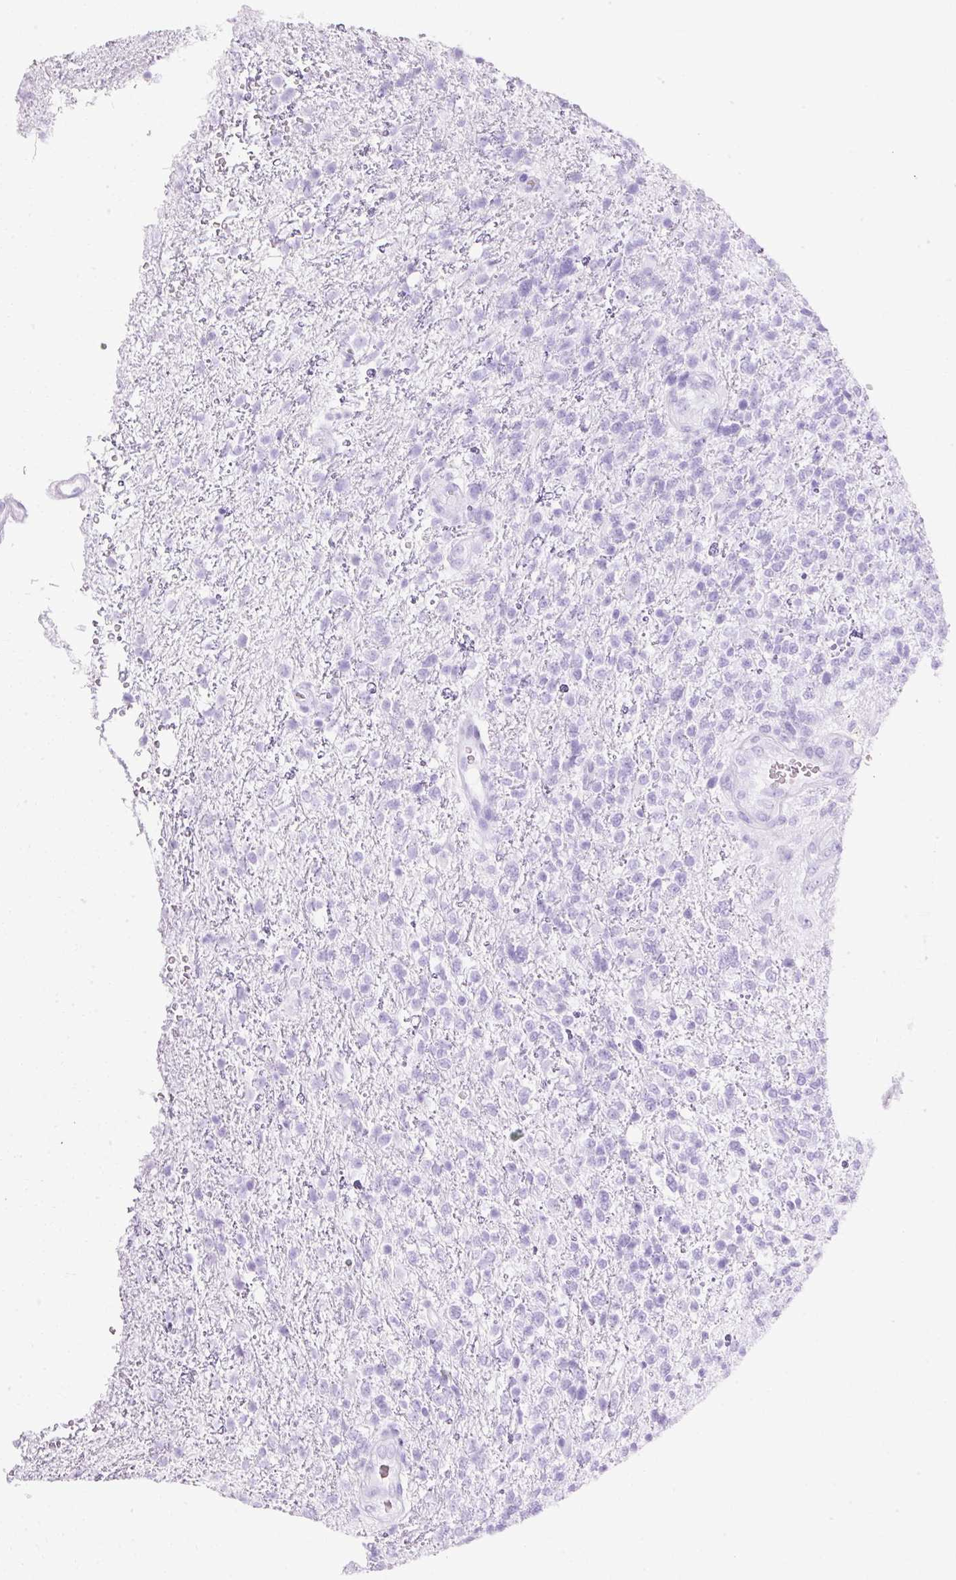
{"staining": {"intensity": "negative", "quantity": "none", "location": "none"}, "tissue": "glioma", "cell_type": "Tumor cells", "image_type": "cancer", "snomed": [{"axis": "morphology", "description": "Glioma, malignant, High grade"}, {"axis": "topography", "description": "Brain"}], "caption": "DAB immunohistochemical staining of human glioma displays no significant positivity in tumor cells. (Brightfield microscopy of DAB IHC at high magnification).", "gene": "HSD11B1", "patient": {"sex": "male", "age": 56}}